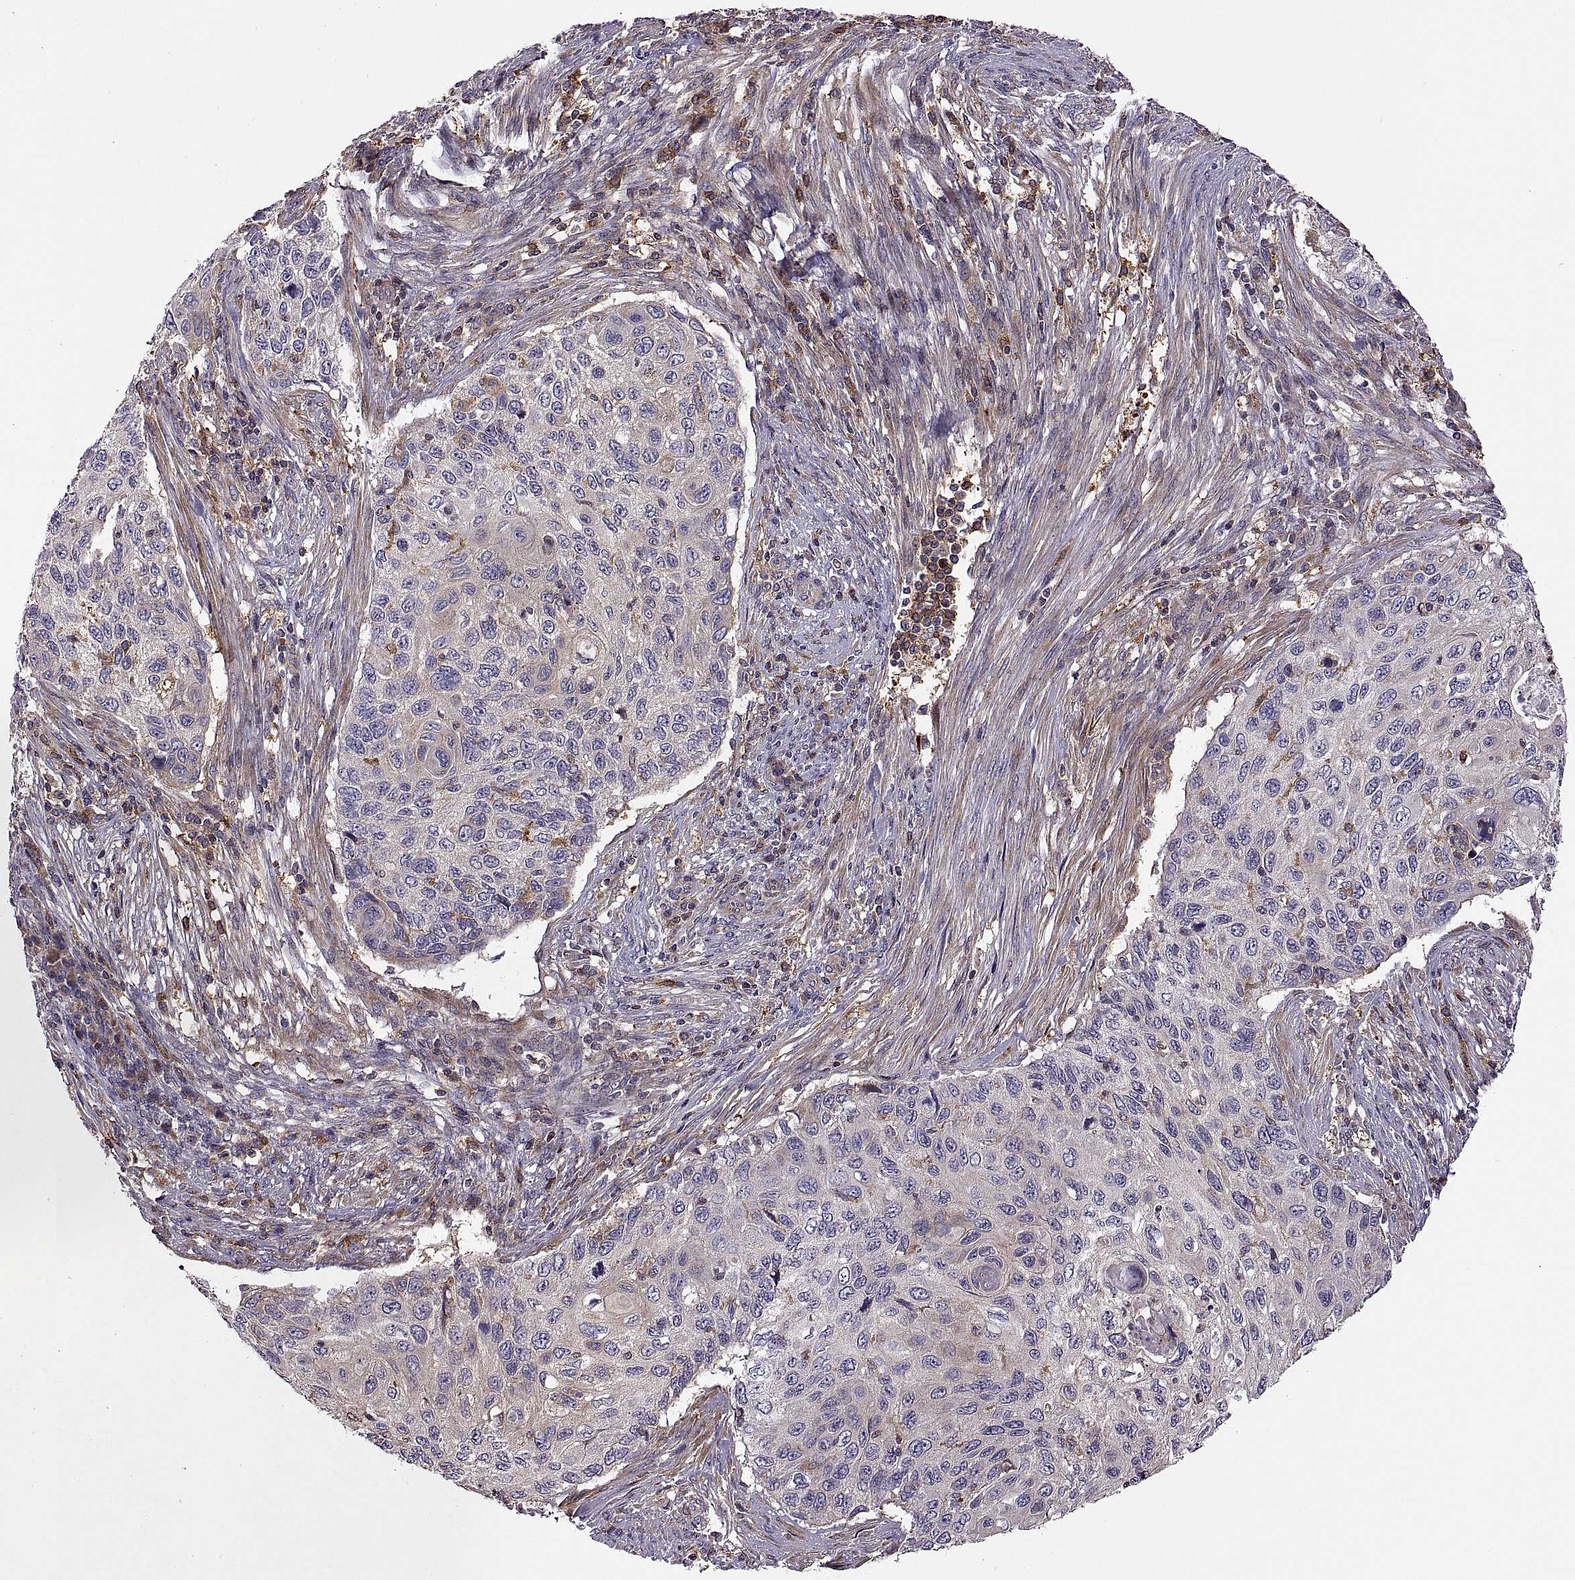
{"staining": {"intensity": "weak", "quantity": "<25%", "location": "cytoplasmic/membranous"}, "tissue": "cervical cancer", "cell_type": "Tumor cells", "image_type": "cancer", "snomed": [{"axis": "morphology", "description": "Squamous cell carcinoma, NOS"}, {"axis": "topography", "description": "Cervix"}], "caption": "The image shows no staining of tumor cells in cervical cancer (squamous cell carcinoma). Nuclei are stained in blue.", "gene": "SPATA32", "patient": {"sex": "female", "age": 70}}